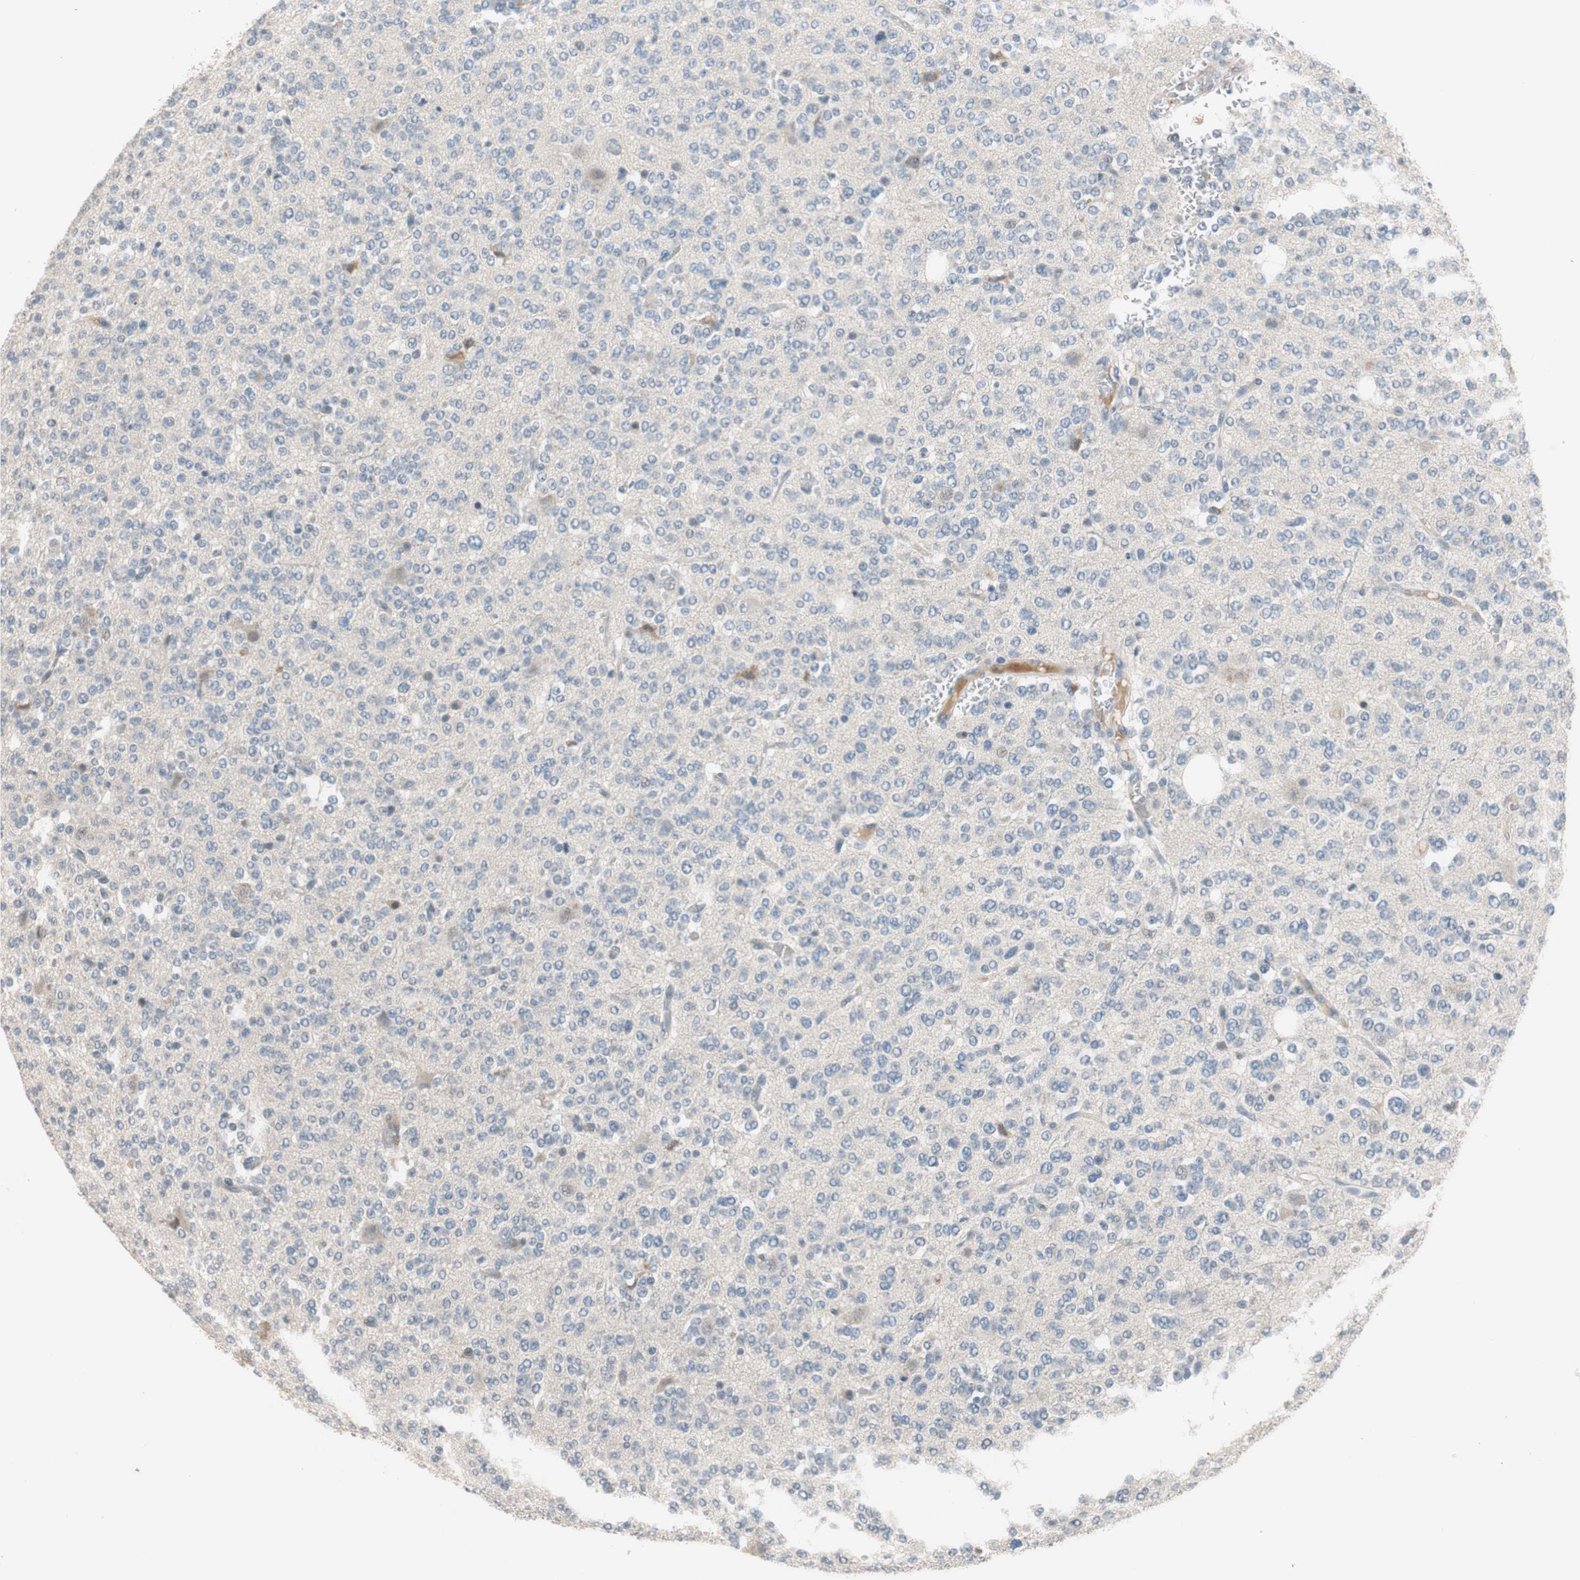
{"staining": {"intensity": "negative", "quantity": "none", "location": "none"}, "tissue": "glioma", "cell_type": "Tumor cells", "image_type": "cancer", "snomed": [{"axis": "morphology", "description": "Glioma, malignant, Low grade"}, {"axis": "topography", "description": "Brain"}], "caption": "A high-resolution micrograph shows immunohistochemistry (IHC) staining of glioma, which shows no significant staining in tumor cells.", "gene": "COL12A1", "patient": {"sex": "male", "age": 38}}